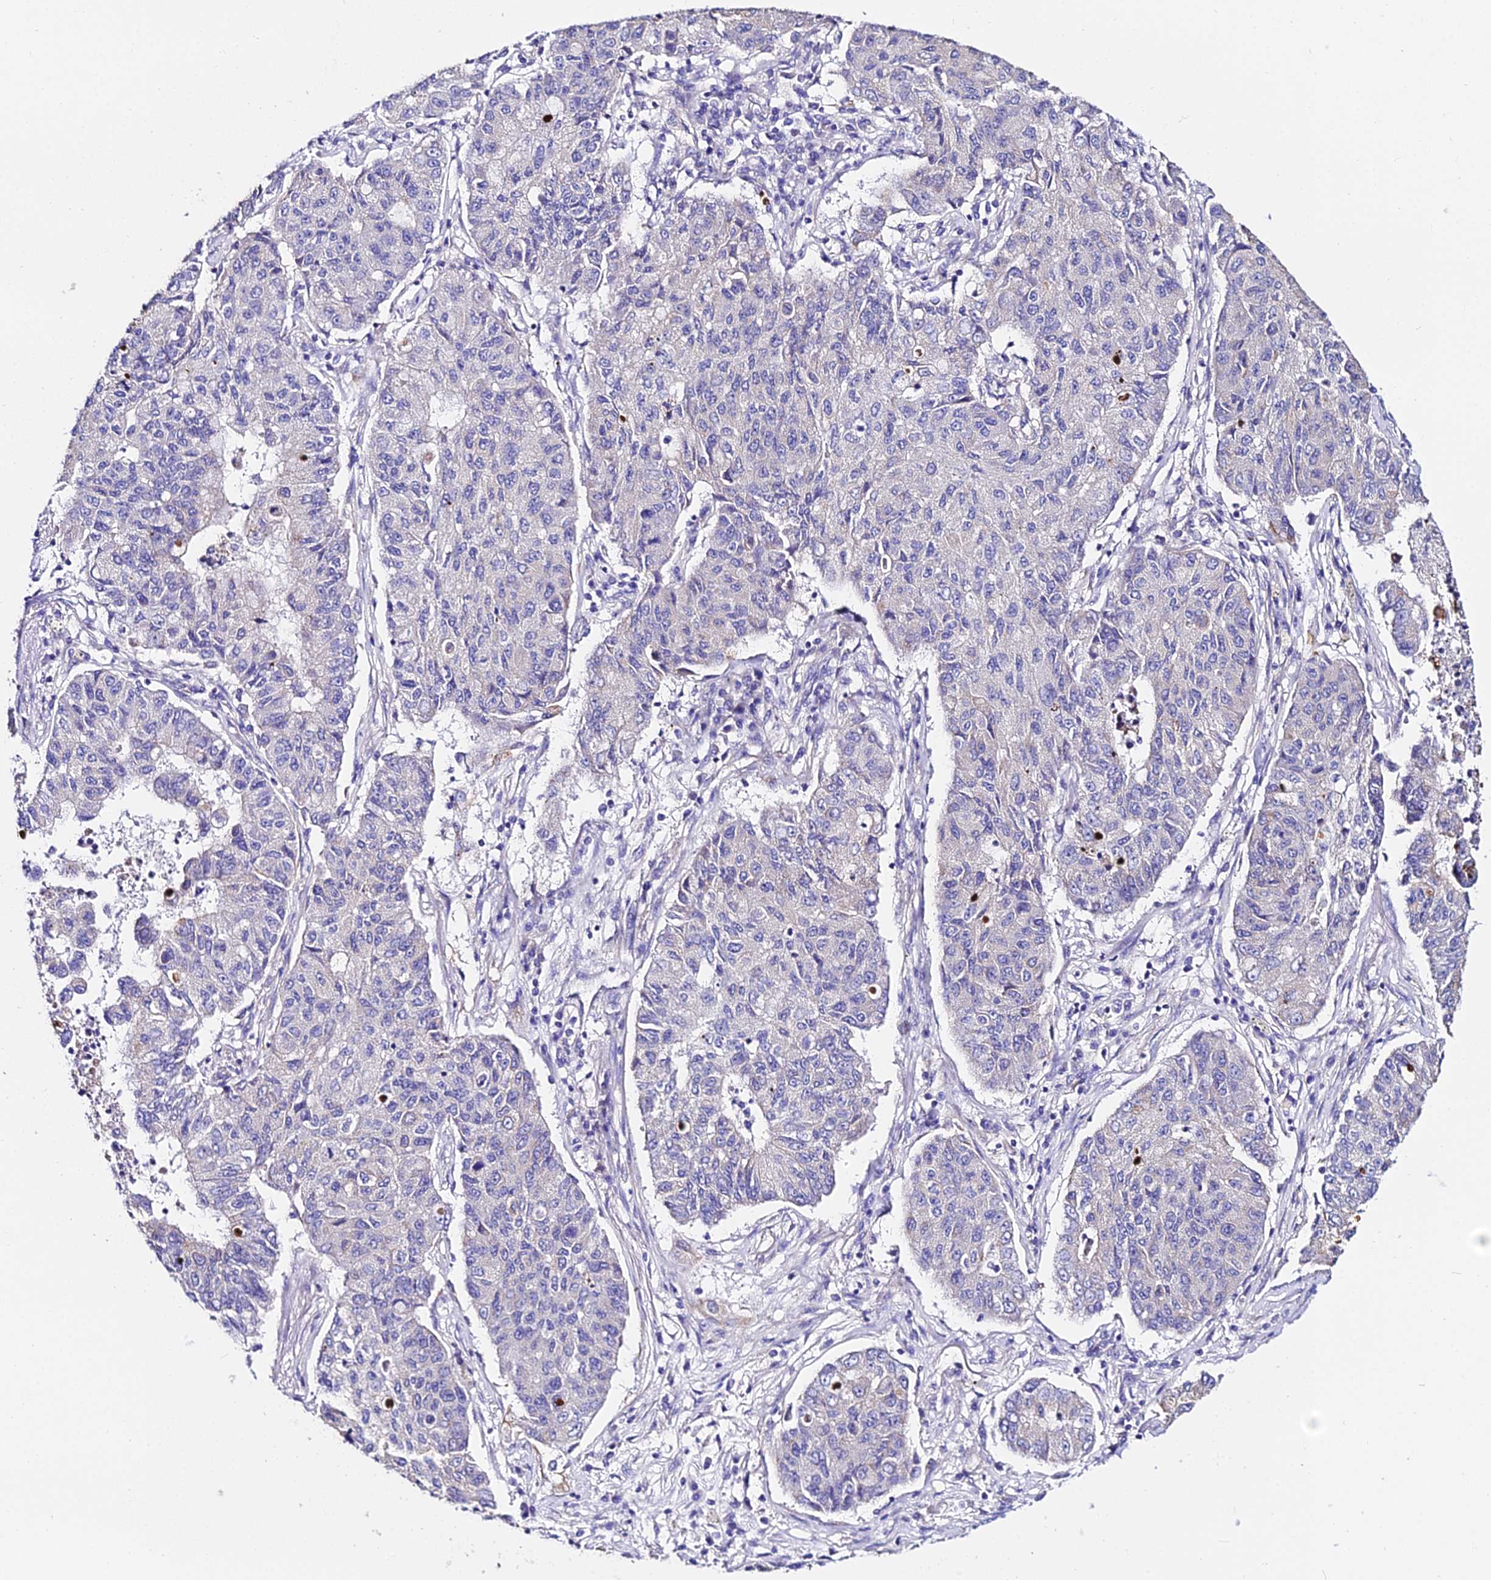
{"staining": {"intensity": "negative", "quantity": "none", "location": "none"}, "tissue": "lung cancer", "cell_type": "Tumor cells", "image_type": "cancer", "snomed": [{"axis": "morphology", "description": "Squamous cell carcinoma, NOS"}, {"axis": "topography", "description": "Lung"}], "caption": "Tumor cells show no significant protein positivity in lung squamous cell carcinoma.", "gene": "DAW1", "patient": {"sex": "male", "age": 74}}